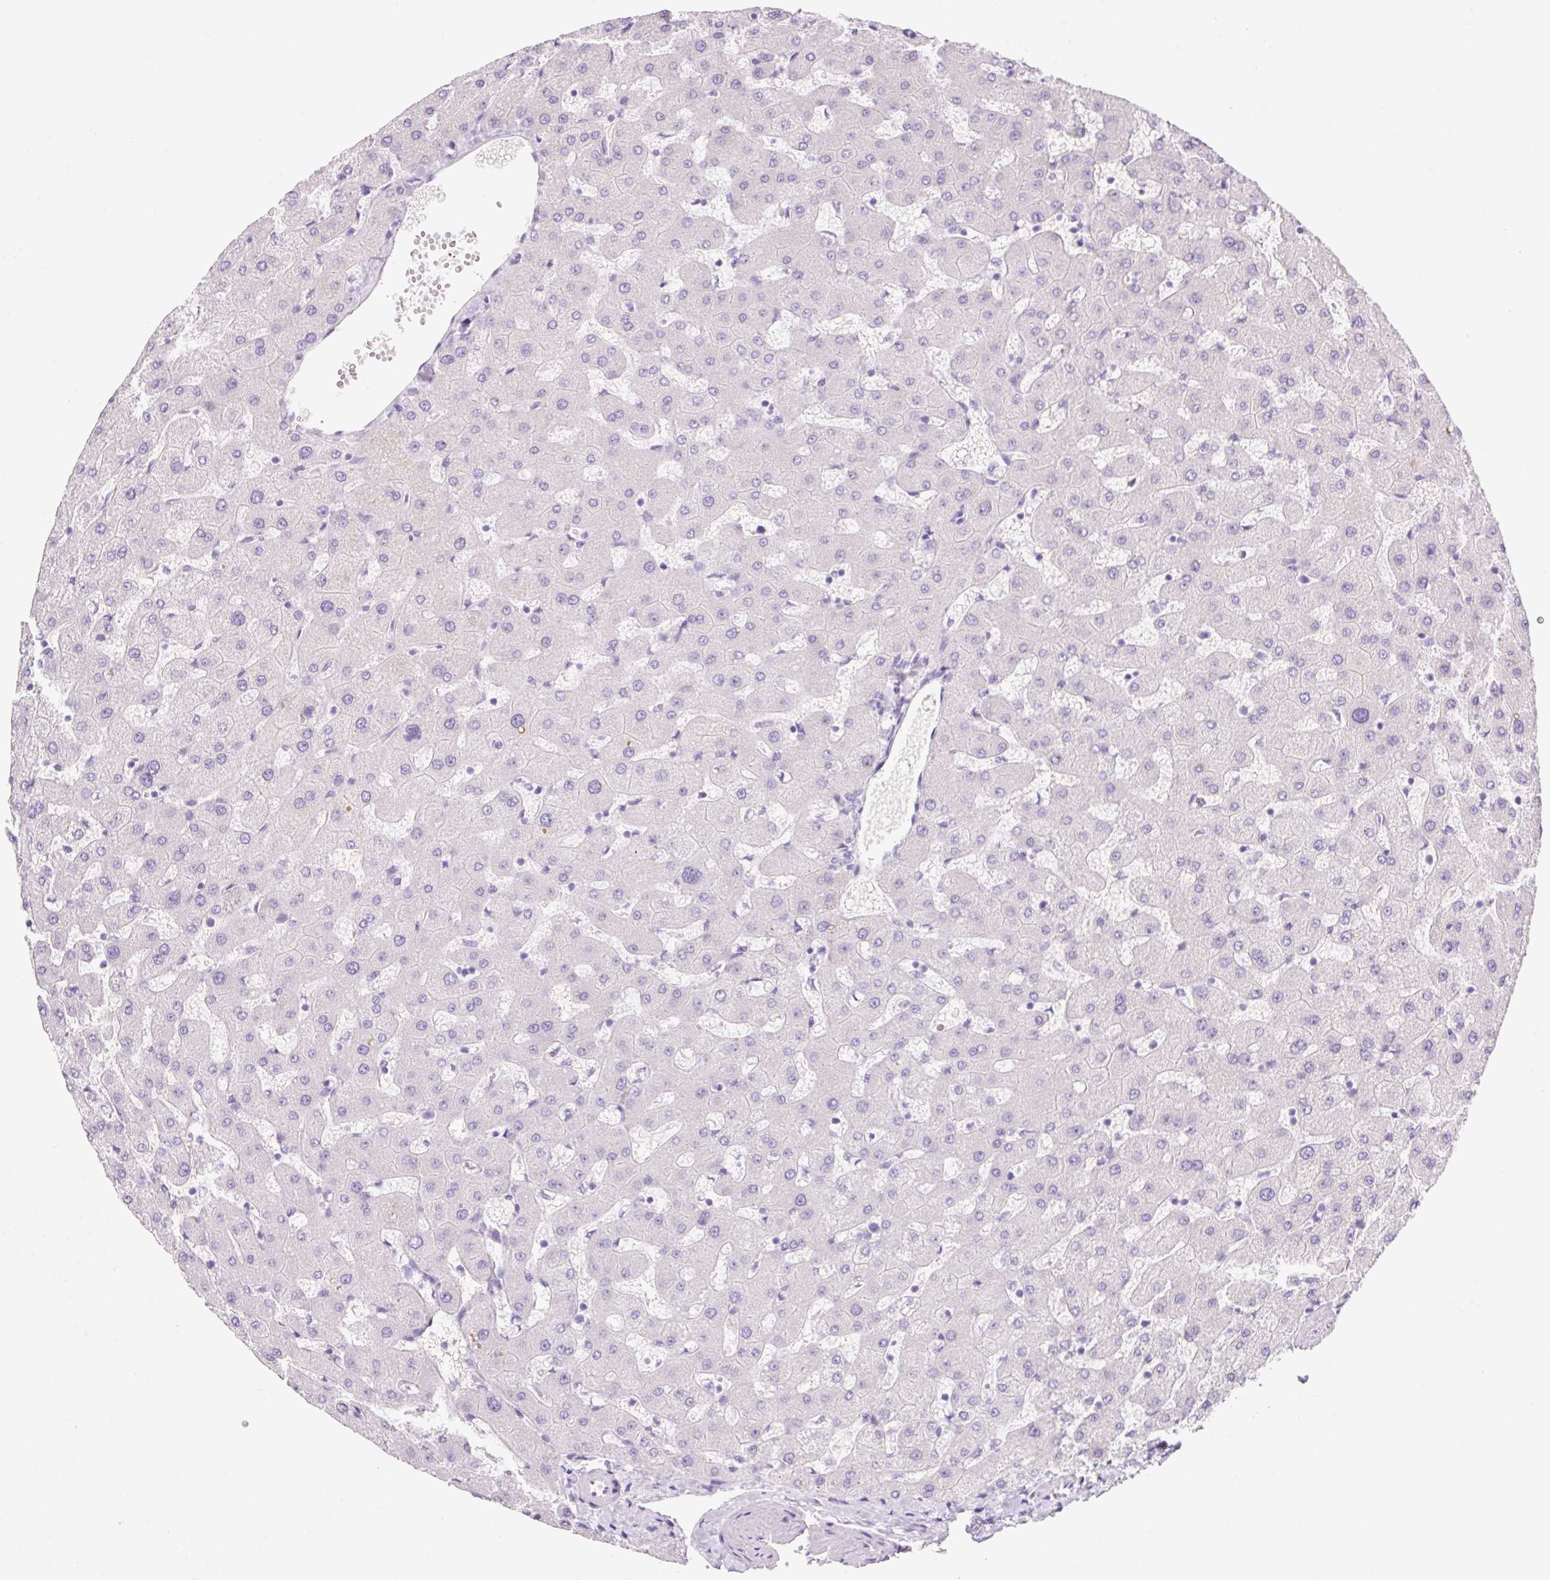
{"staining": {"intensity": "negative", "quantity": "none", "location": "none"}, "tissue": "liver", "cell_type": "Cholangiocytes", "image_type": "normal", "snomed": [{"axis": "morphology", "description": "Normal tissue, NOS"}, {"axis": "topography", "description": "Liver"}], "caption": "A high-resolution histopathology image shows immunohistochemistry (IHC) staining of unremarkable liver, which shows no significant positivity in cholangiocytes.", "gene": "ZNF121", "patient": {"sex": "female", "age": 63}}